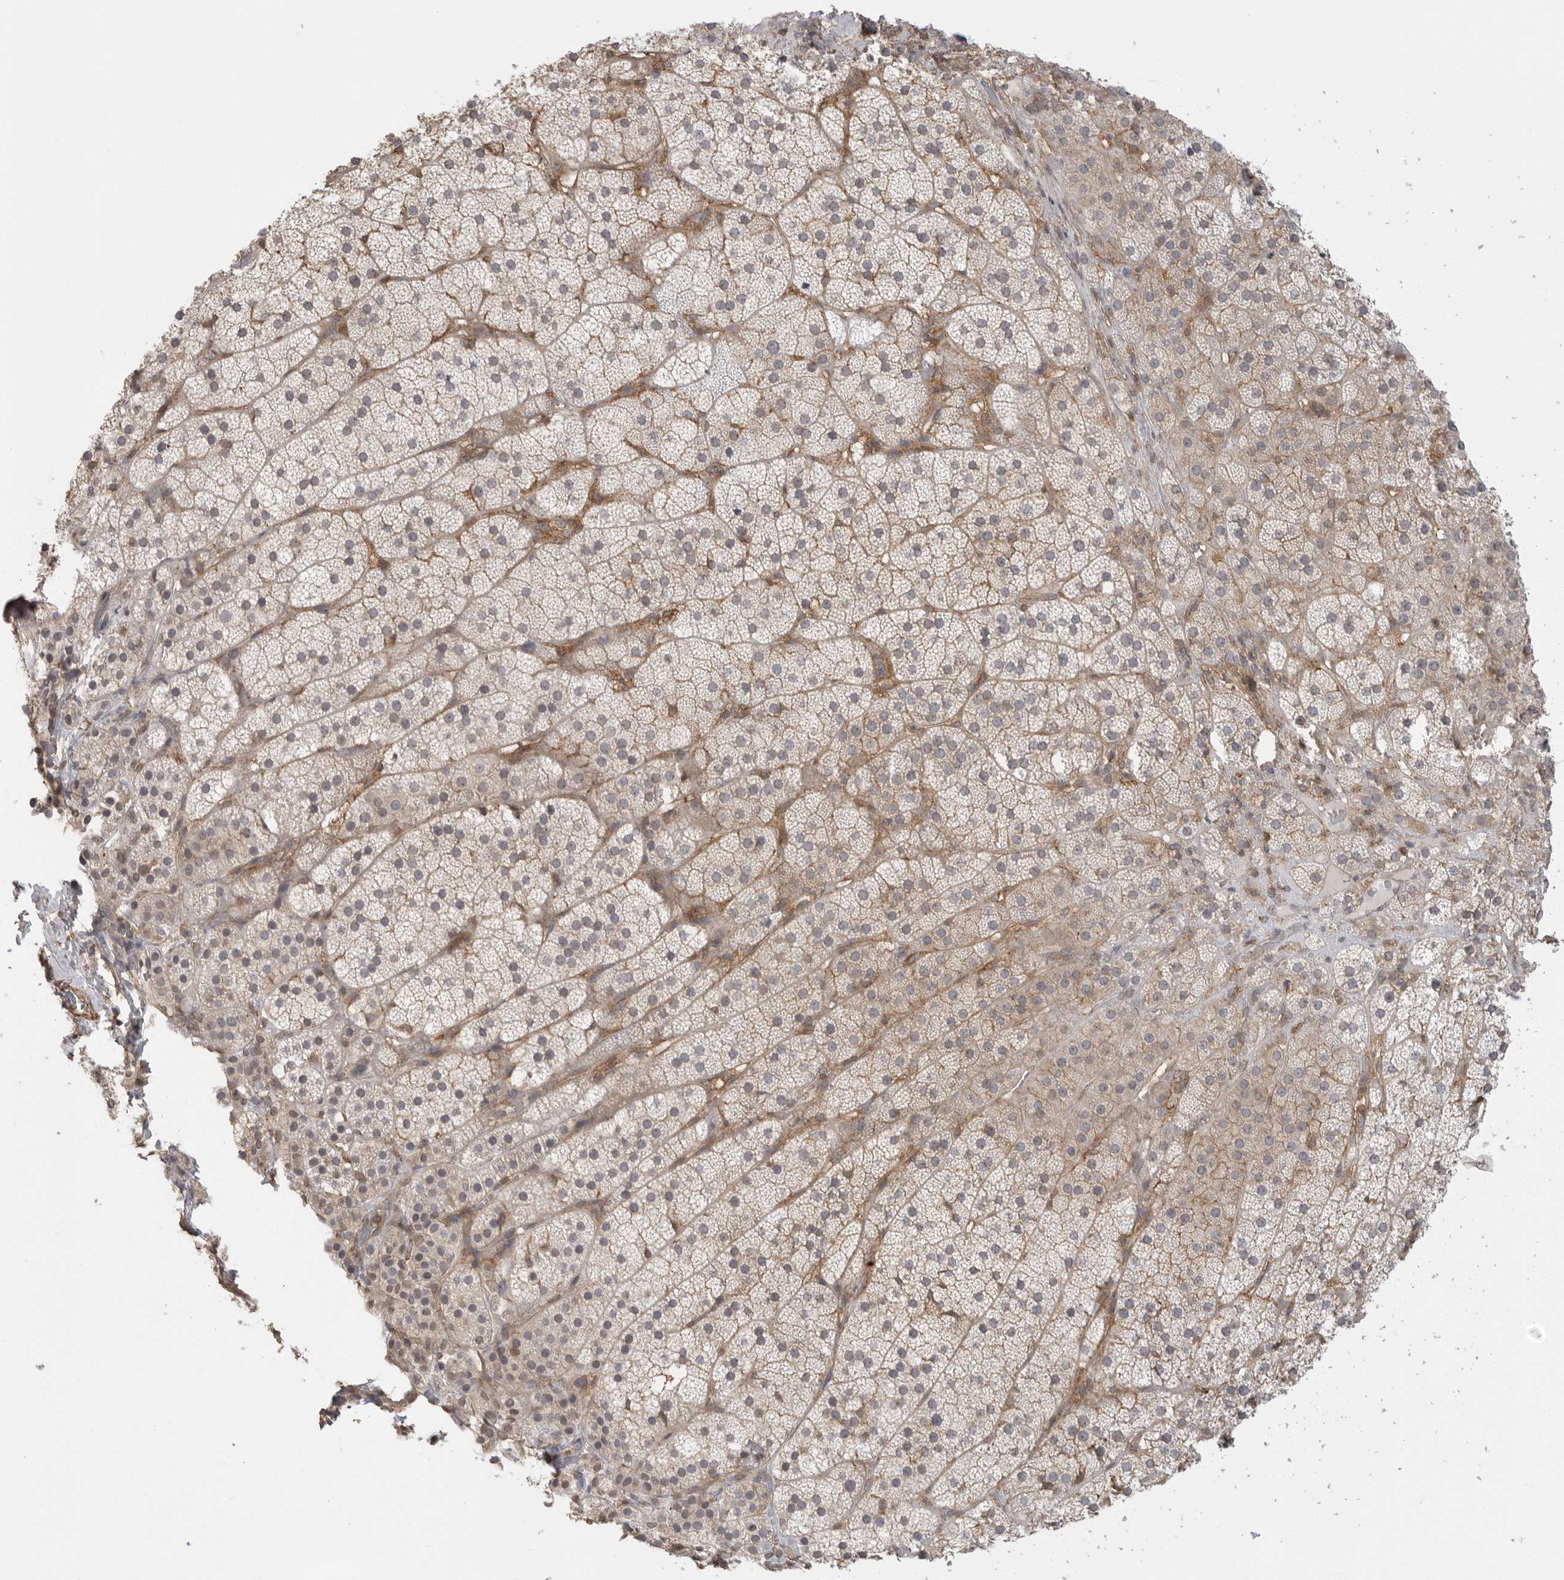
{"staining": {"intensity": "weak", "quantity": "25%-75%", "location": "cytoplasmic/membranous"}, "tissue": "adrenal gland", "cell_type": "Glandular cells", "image_type": "normal", "snomed": [{"axis": "morphology", "description": "Normal tissue, NOS"}, {"axis": "topography", "description": "Adrenal gland"}], "caption": "Protein staining by immunohistochemistry demonstrates weak cytoplasmic/membranous staining in approximately 25%-75% of glandular cells in benign adrenal gland.", "gene": "GPC2", "patient": {"sex": "female", "age": 44}}